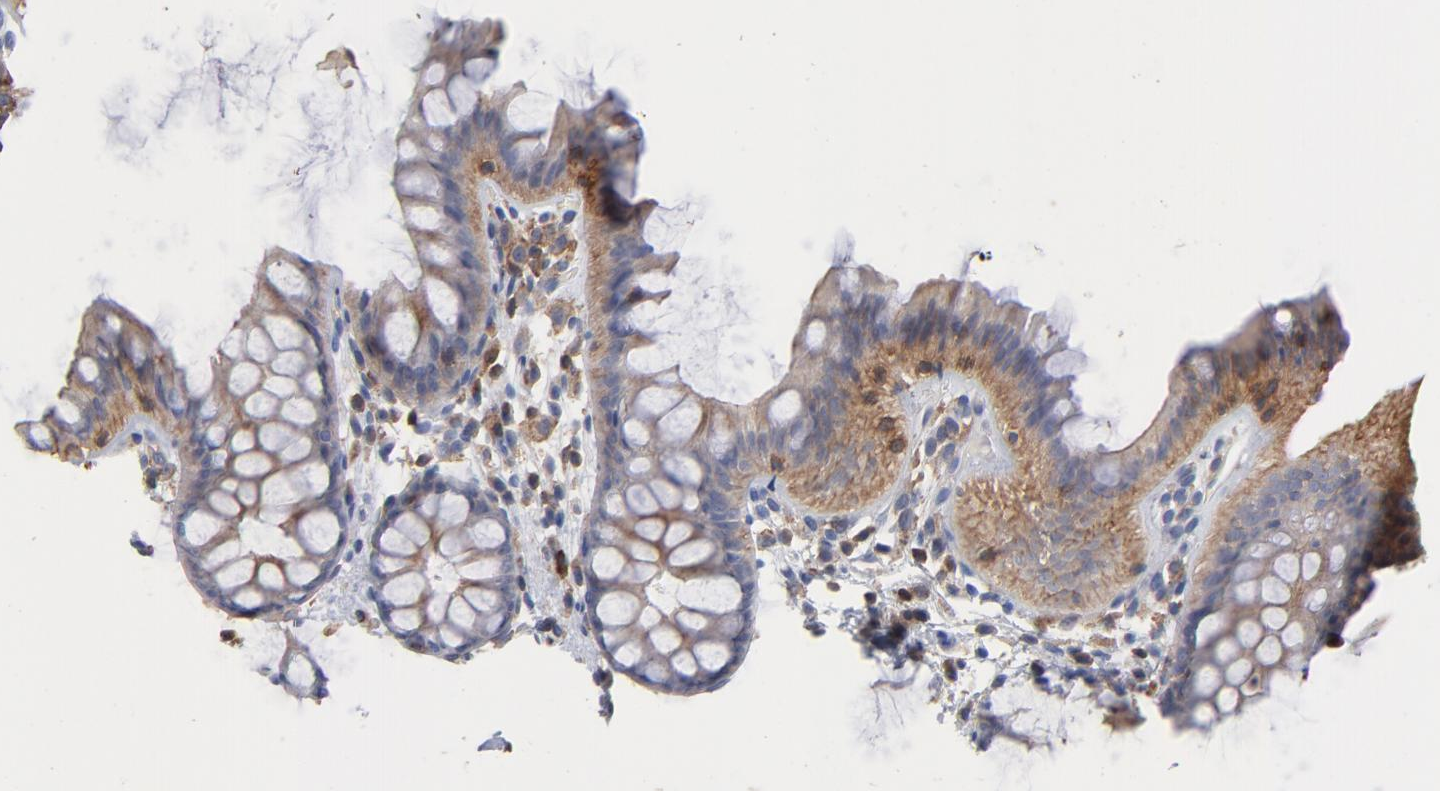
{"staining": {"intensity": "negative", "quantity": "none", "location": "none"}, "tissue": "colon", "cell_type": "Endothelial cells", "image_type": "normal", "snomed": [{"axis": "morphology", "description": "Normal tissue, NOS"}, {"axis": "topography", "description": "Smooth muscle"}, {"axis": "topography", "description": "Colon"}], "caption": "Endothelial cells show no significant protein positivity in normal colon. (DAB immunohistochemistry visualized using brightfield microscopy, high magnification).", "gene": "PDLIM2", "patient": {"sex": "male", "age": 67}}